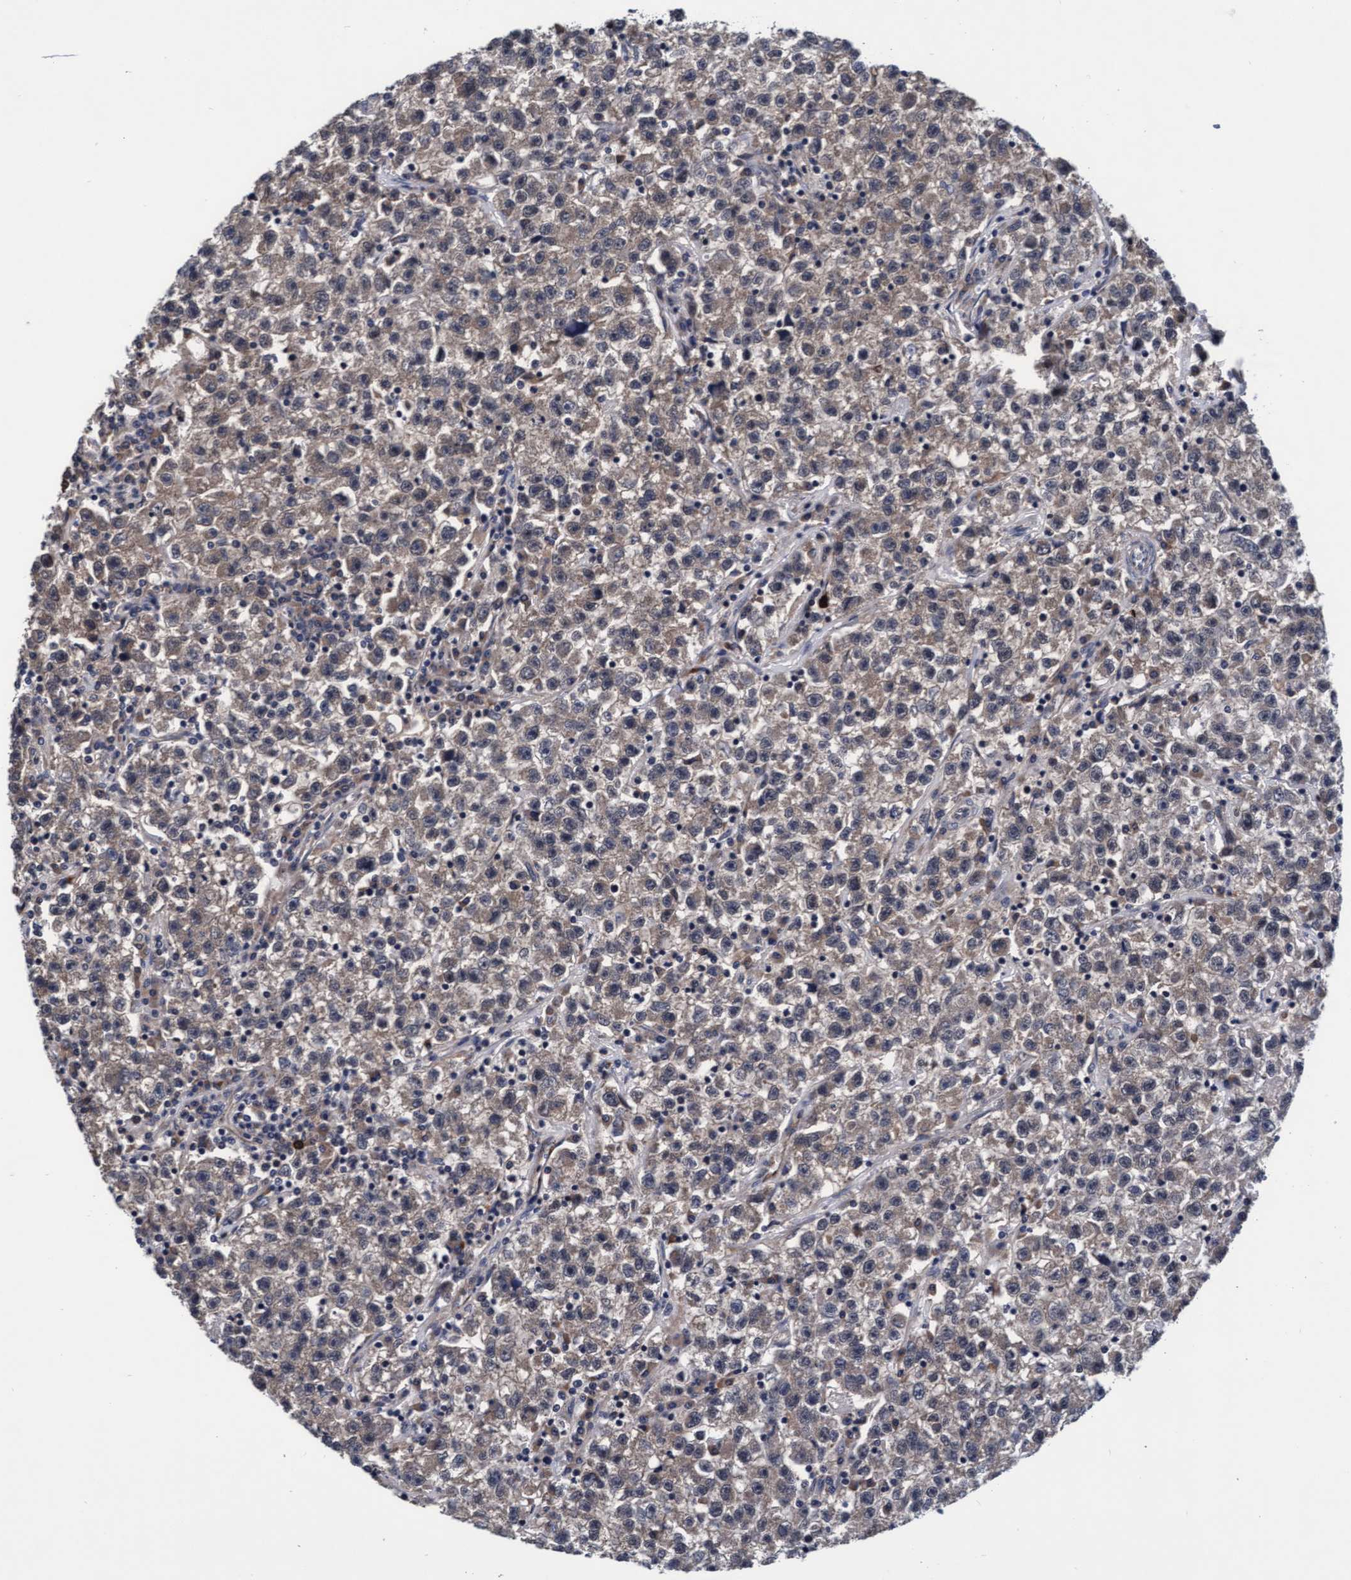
{"staining": {"intensity": "moderate", "quantity": "<25%", "location": "cytoplasmic/membranous"}, "tissue": "testis cancer", "cell_type": "Tumor cells", "image_type": "cancer", "snomed": [{"axis": "morphology", "description": "Seminoma, NOS"}, {"axis": "topography", "description": "Testis"}], "caption": "Human testis cancer (seminoma) stained with a brown dye displays moderate cytoplasmic/membranous positive expression in about <25% of tumor cells.", "gene": "EFCAB13", "patient": {"sex": "male", "age": 22}}